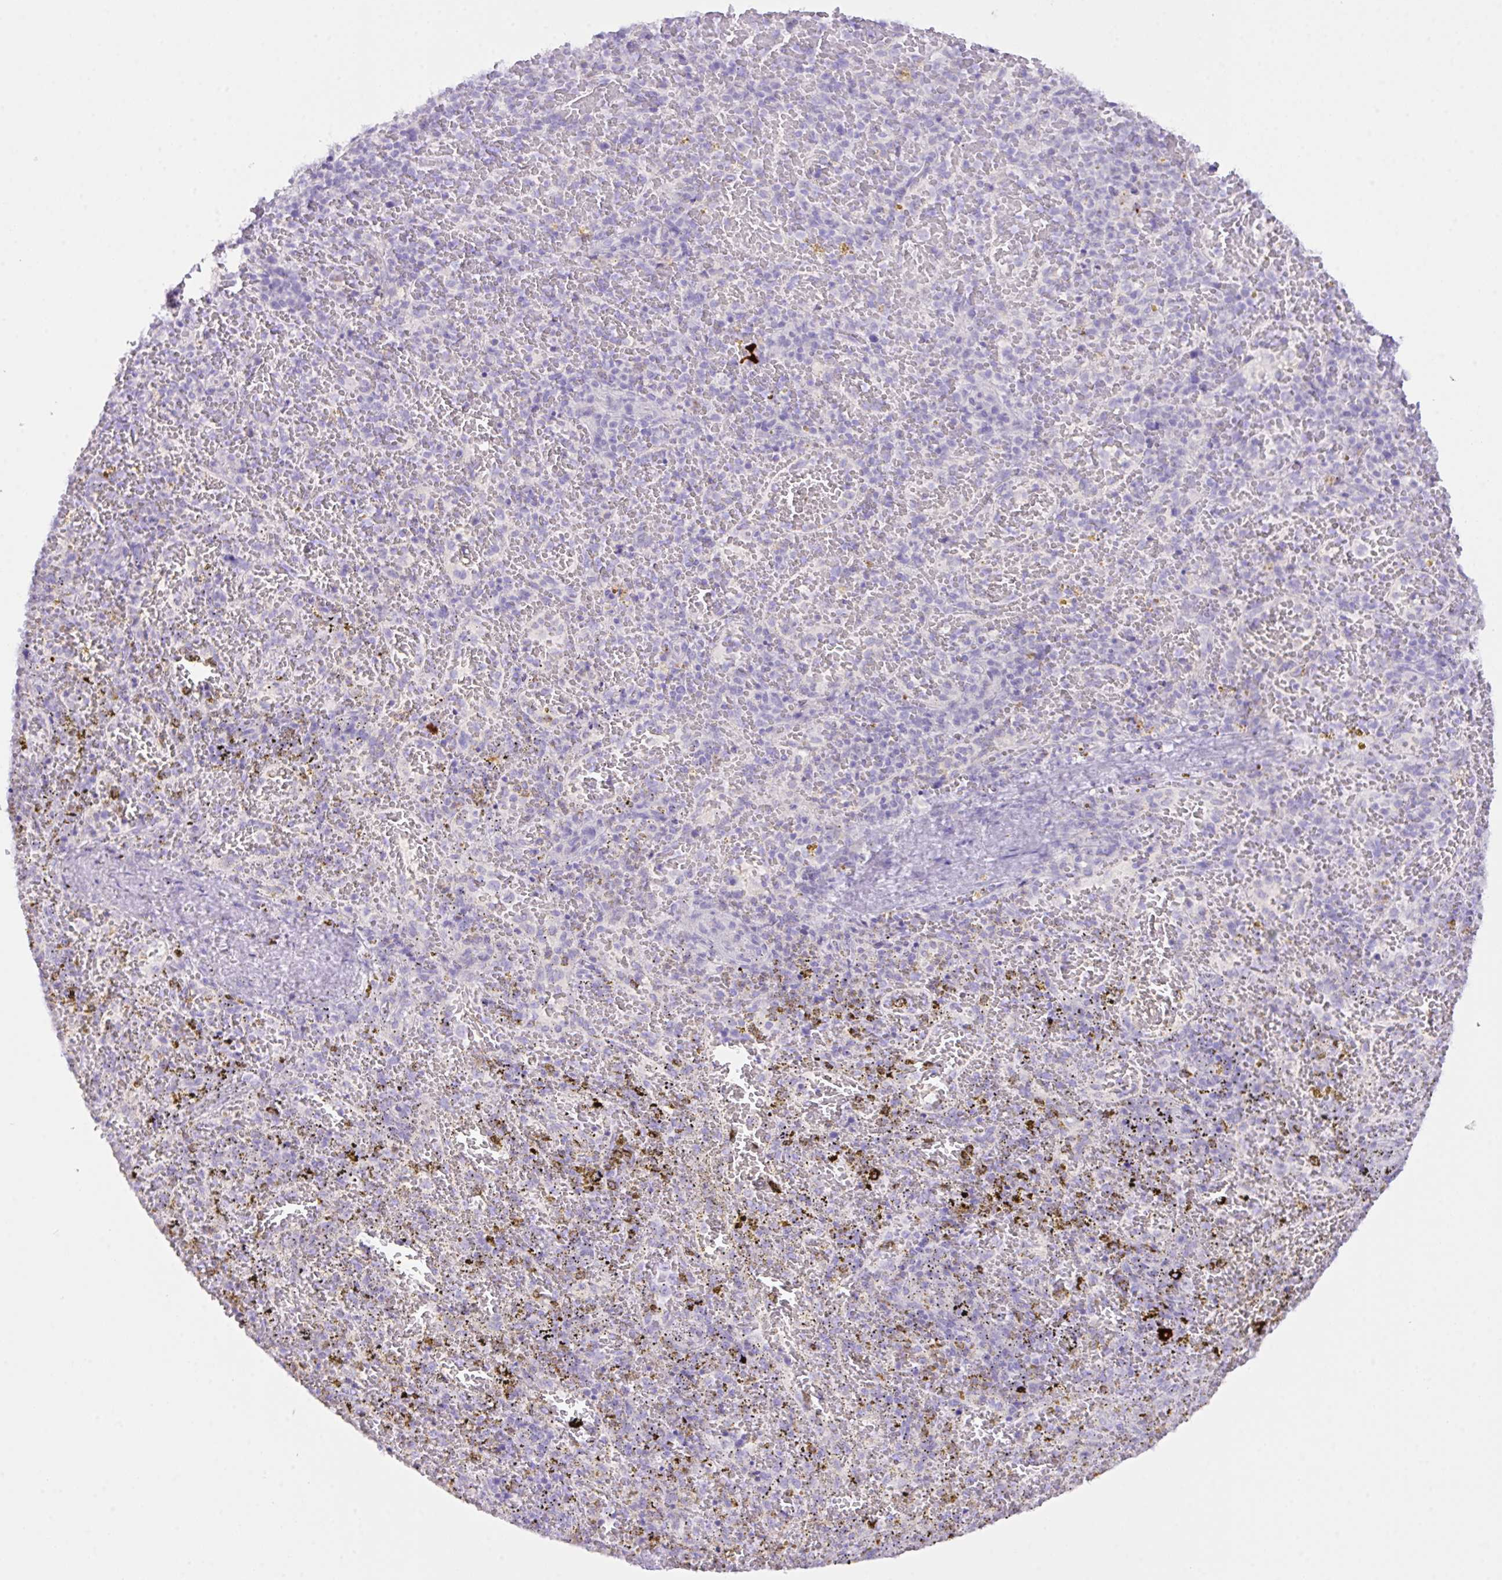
{"staining": {"intensity": "negative", "quantity": "none", "location": "none"}, "tissue": "spleen", "cell_type": "Cells in red pulp", "image_type": "normal", "snomed": [{"axis": "morphology", "description": "Normal tissue, NOS"}, {"axis": "topography", "description": "Spleen"}], "caption": "This is an IHC photomicrograph of unremarkable human spleen. There is no positivity in cells in red pulp.", "gene": "CST11", "patient": {"sex": "female", "age": 50}}